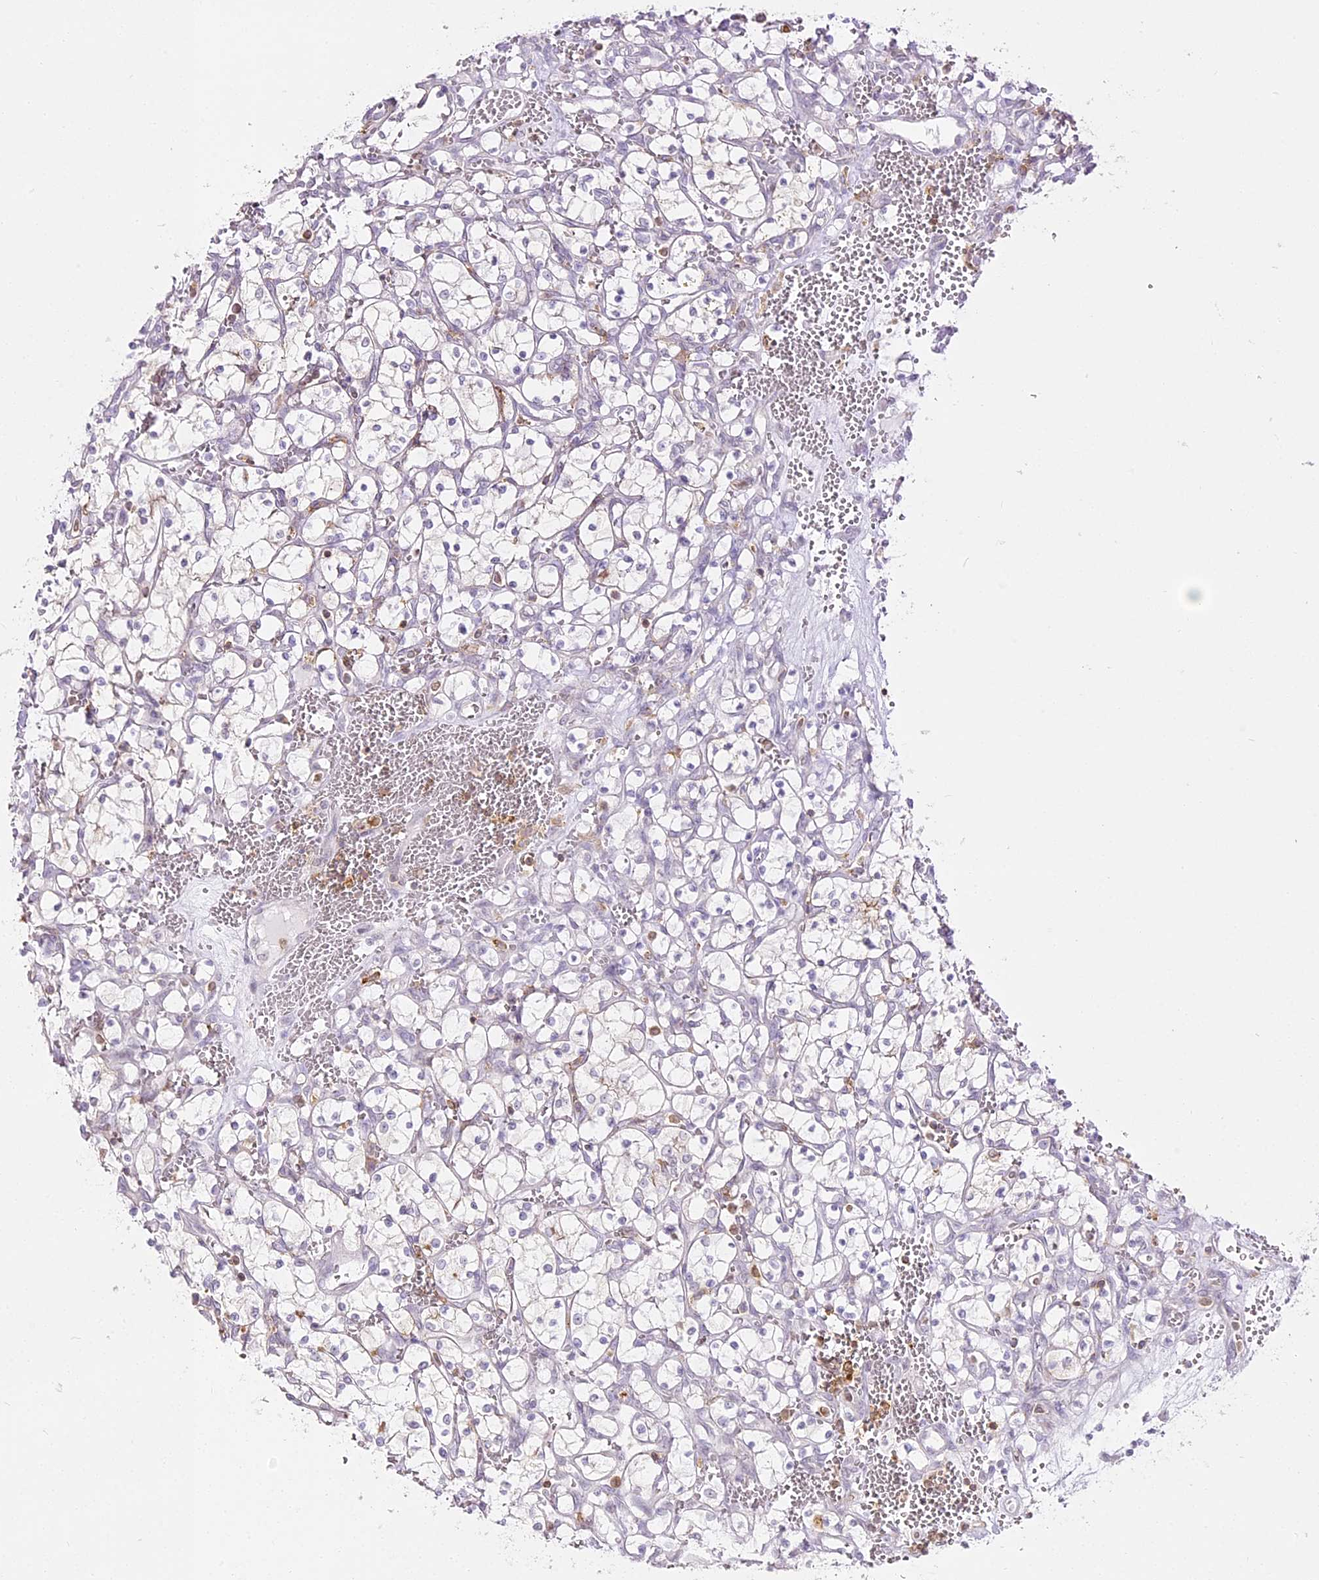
{"staining": {"intensity": "negative", "quantity": "none", "location": "none"}, "tissue": "renal cancer", "cell_type": "Tumor cells", "image_type": "cancer", "snomed": [{"axis": "morphology", "description": "Adenocarcinoma, NOS"}, {"axis": "topography", "description": "Kidney"}], "caption": "High power microscopy histopathology image of an immunohistochemistry (IHC) histopathology image of renal cancer (adenocarcinoma), revealing no significant staining in tumor cells.", "gene": "DOCK2", "patient": {"sex": "female", "age": 69}}